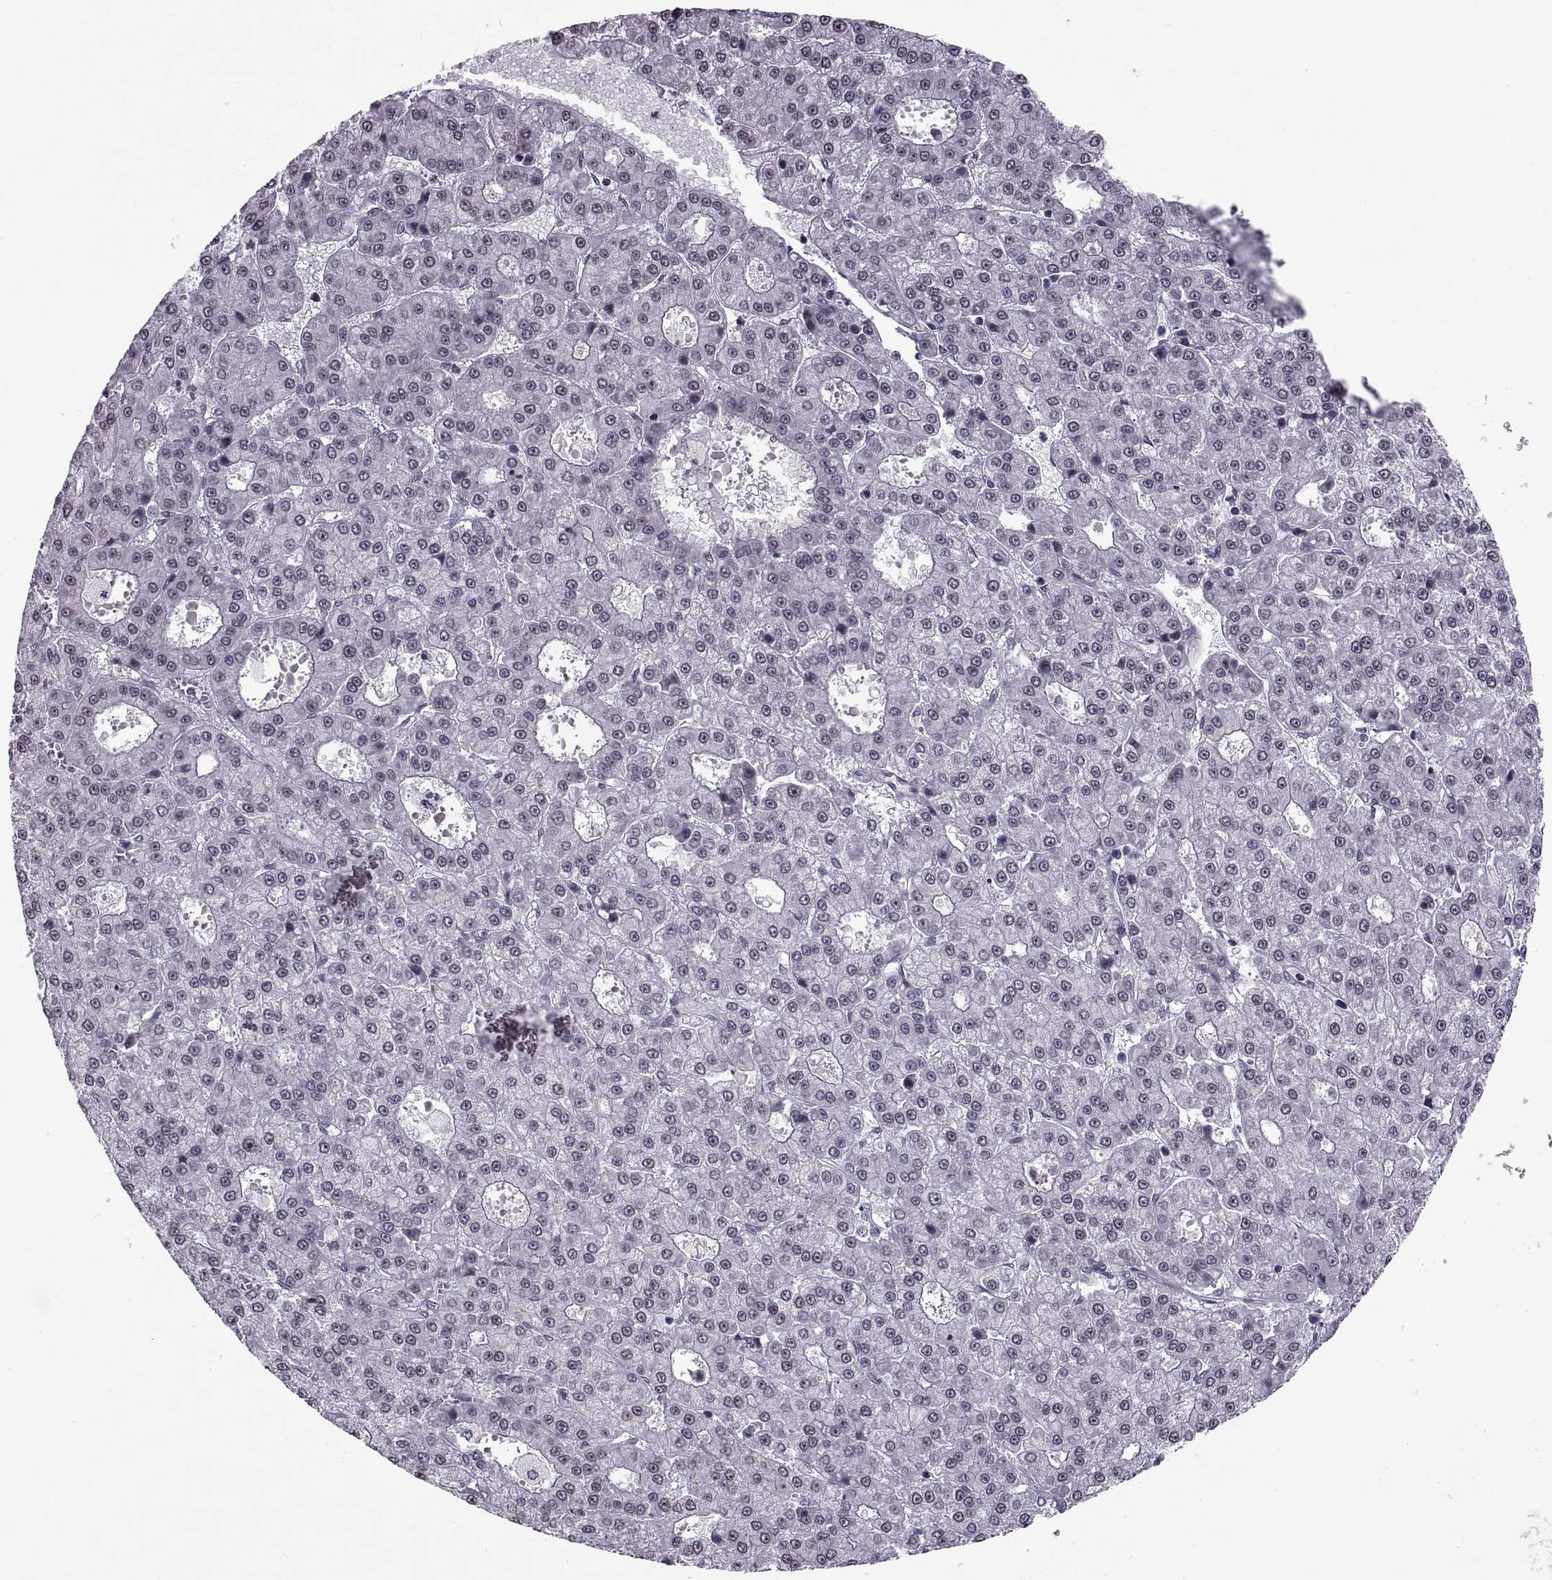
{"staining": {"intensity": "negative", "quantity": "none", "location": "none"}, "tissue": "liver cancer", "cell_type": "Tumor cells", "image_type": "cancer", "snomed": [{"axis": "morphology", "description": "Carcinoma, Hepatocellular, NOS"}, {"axis": "topography", "description": "Liver"}], "caption": "Tumor cells show no significant protein staining in liver hepatocellular carcinoma. The staining is performed using DAB (3,3'-diaminobenzidine) brown chromogen with nuclei counter-stained in using hematoxylin.", "gene": "H1-8", "patient": {"sex": "male", "age": 70}}